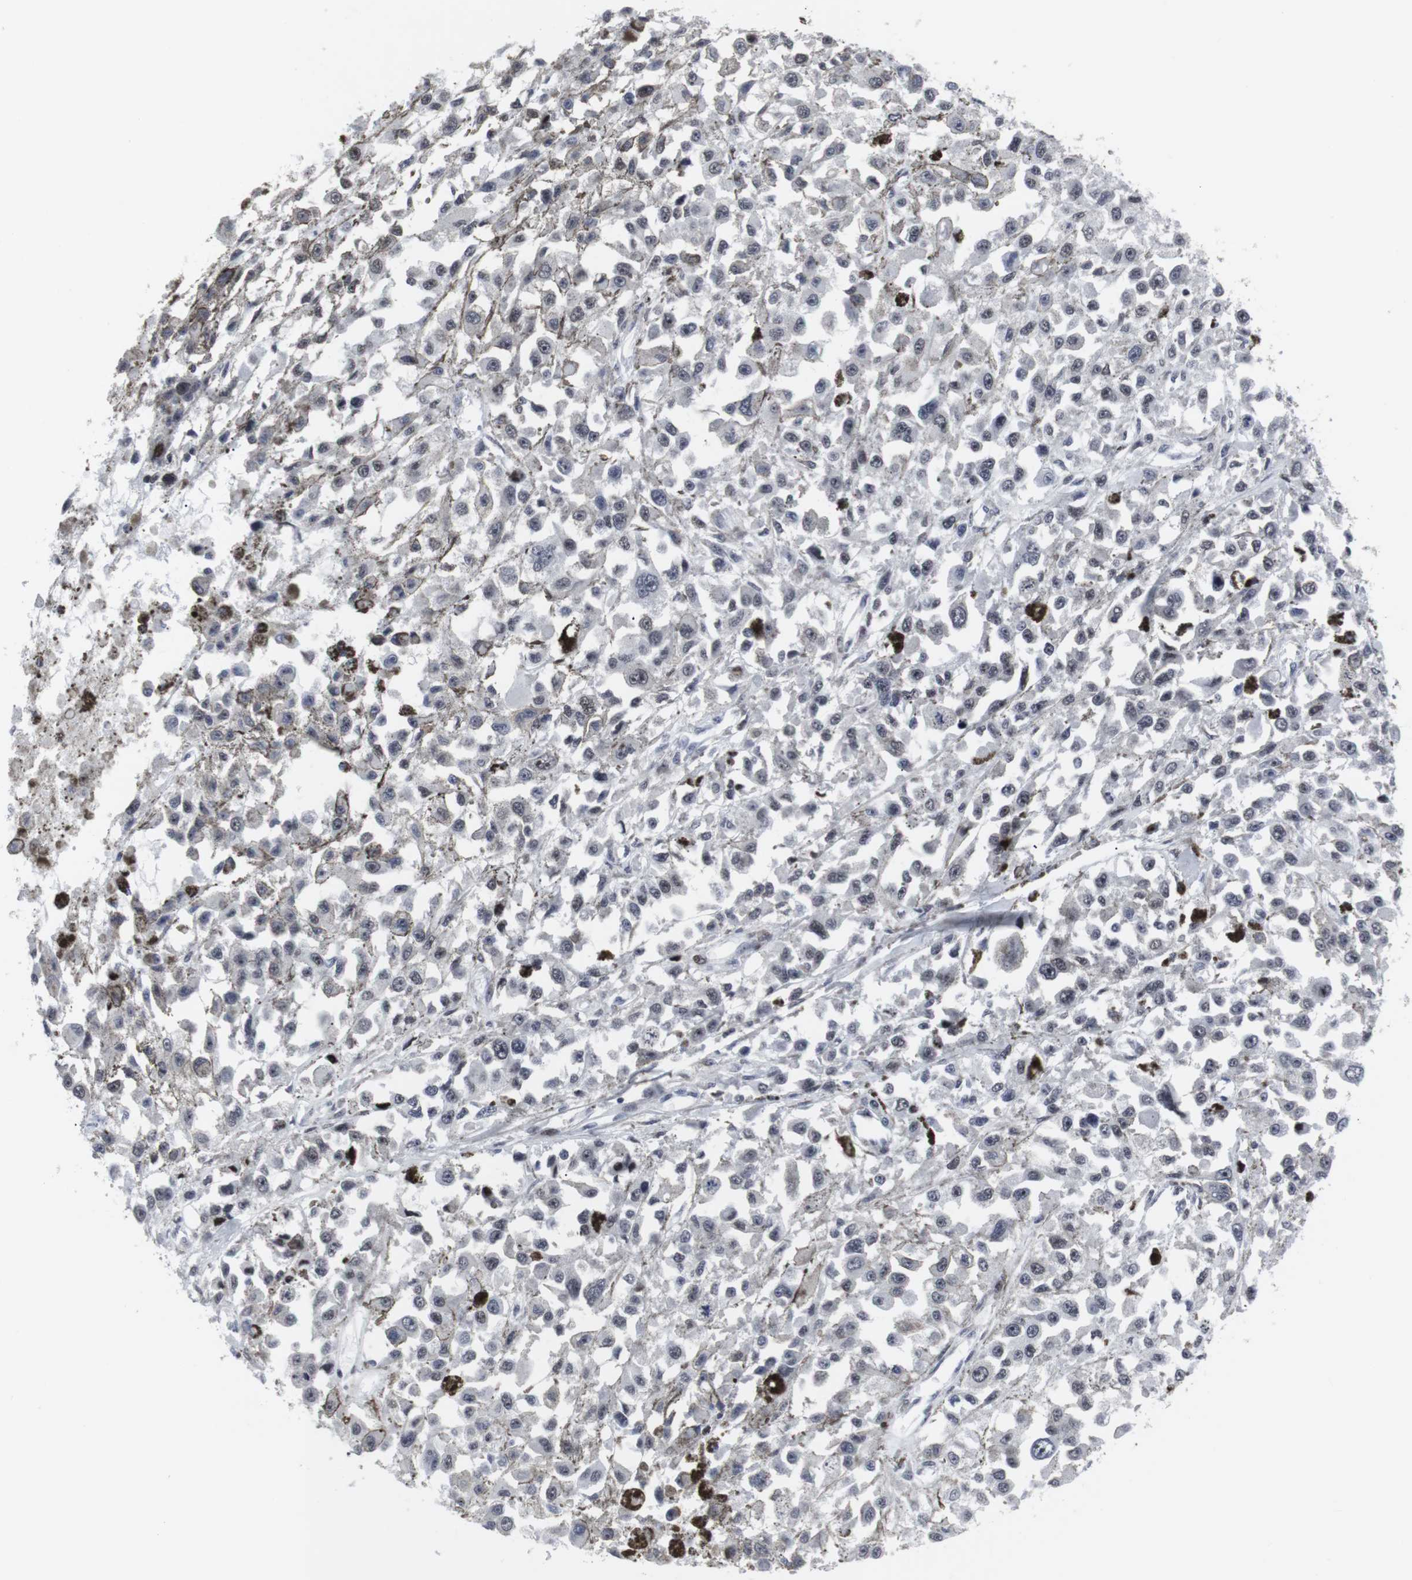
{"staining": {"intensity": "weak", "quantity": "<25%", "location": "nuclear"}, "tissue": "melanoma", "cell_type": "Tumor cells", "image_type": "cancer", "snomed": [{"axis": "morphology", "description": "Malignant melanoma, Metastatic site"}, {"axis": "topography", "description": "Lymph node"}], "caption": "IHC image of human melanoma stained for a protein (brown), which demonstrates no positivity in tumor cells.", "gene": "MLH1", "patient": {"sex": "male", "age": 59}}